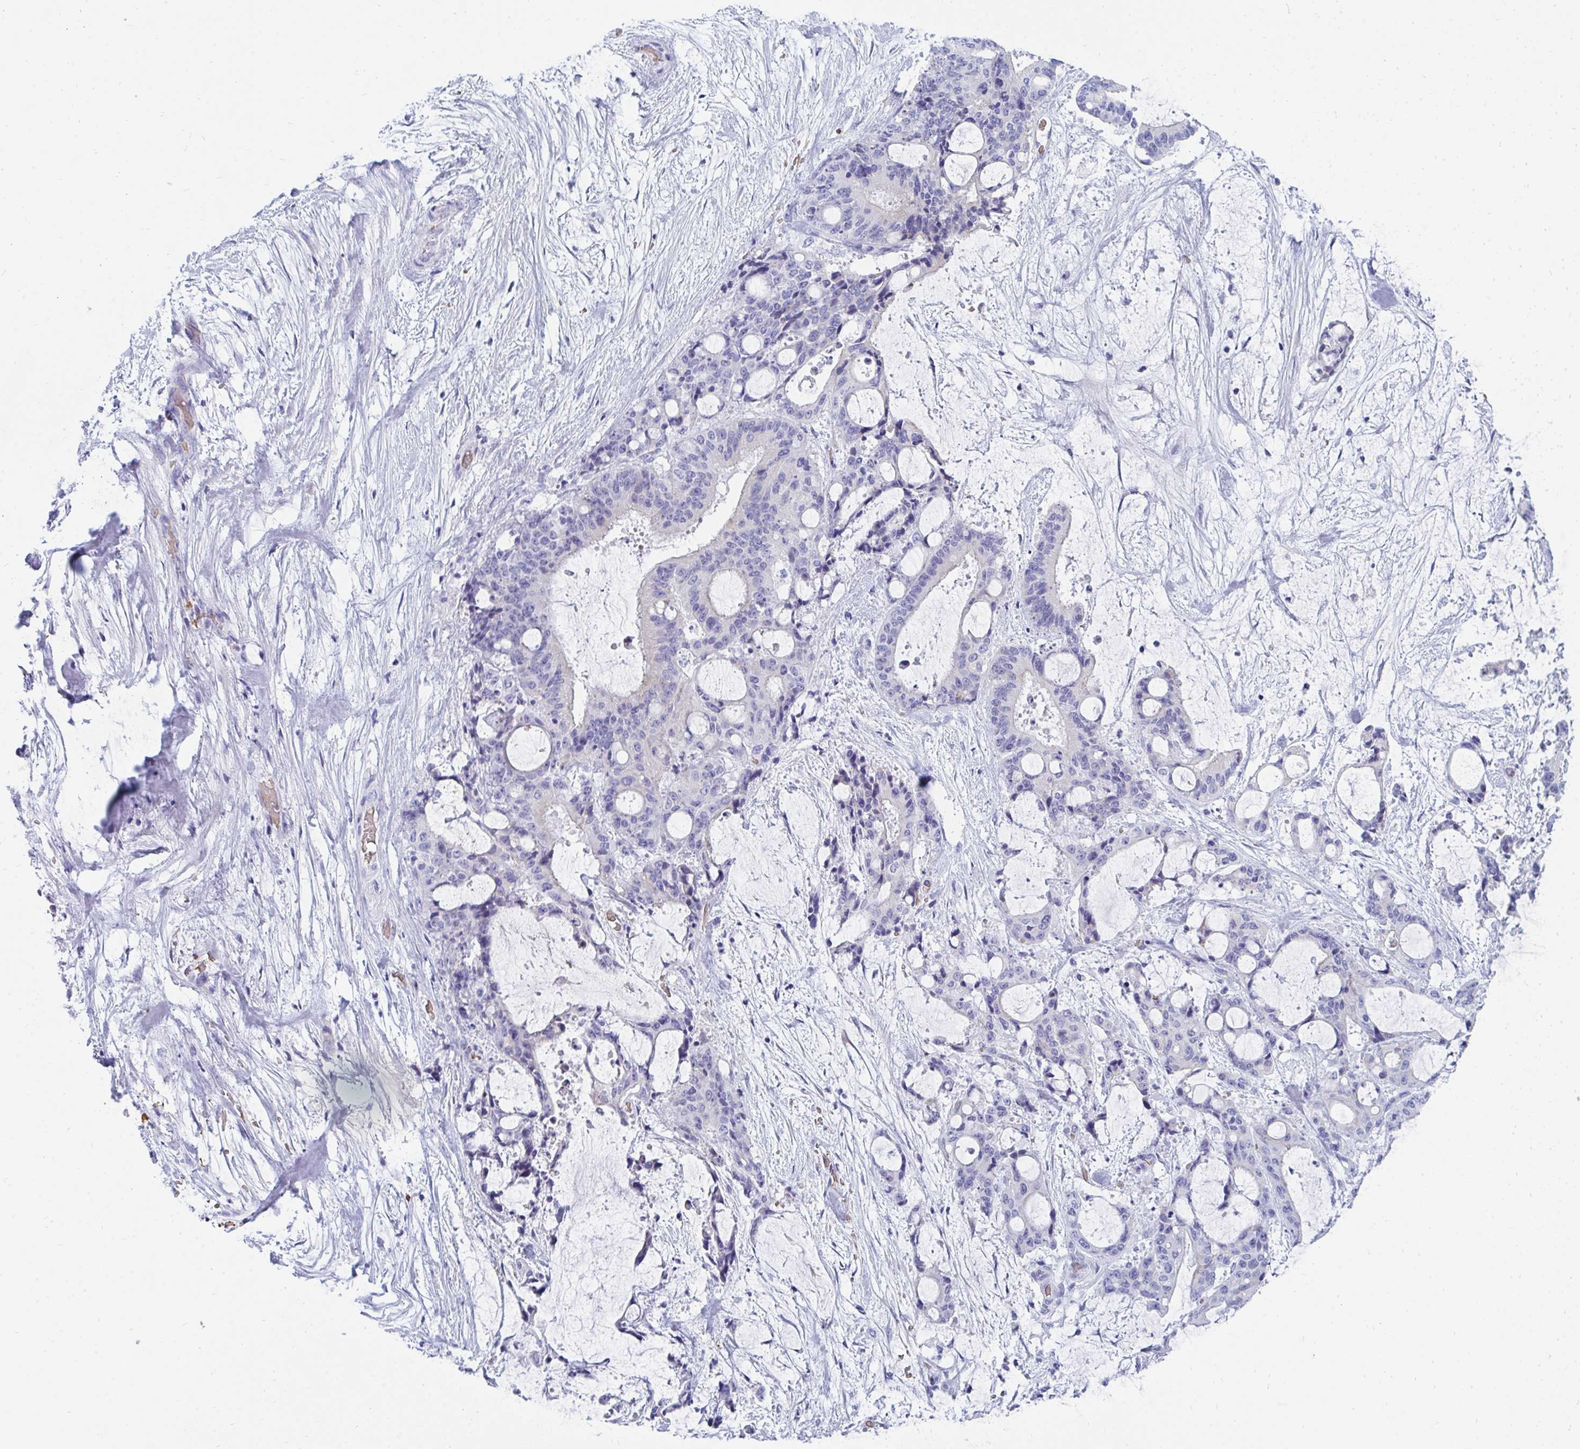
{"staining": {"intensity": "negative", "quantity": "none", "location": "none"}, "tissue": "liver cancer", "cell_type": "Tumor cells", "image_type": "cancer", "snomed": [{"axis": "morphology", "description": "Normal tissue, NOS"}, {"axis": "morphology", "description": "Cholangiocarcinoma"}, {"axis": "topography", "description": "Liver"}, {"axis": "topography", "description": "Peripheral nerve tissue"}], "caption": "DAB (3,3'-diaminobenzidine) immunohistochemical staining of human liver cancer (cholangiocarcinoma) demonstrates no significant expression in tumor cells. The staining was performed using DAB (3,3'-diaminobenzidine) to visualize the protein expression in brown, while the nuclei were stained in blue with hematoxylin (Magnification: 20x).", "gene": "MROH2B", "patient": {"sex": "female", "age": 73}}